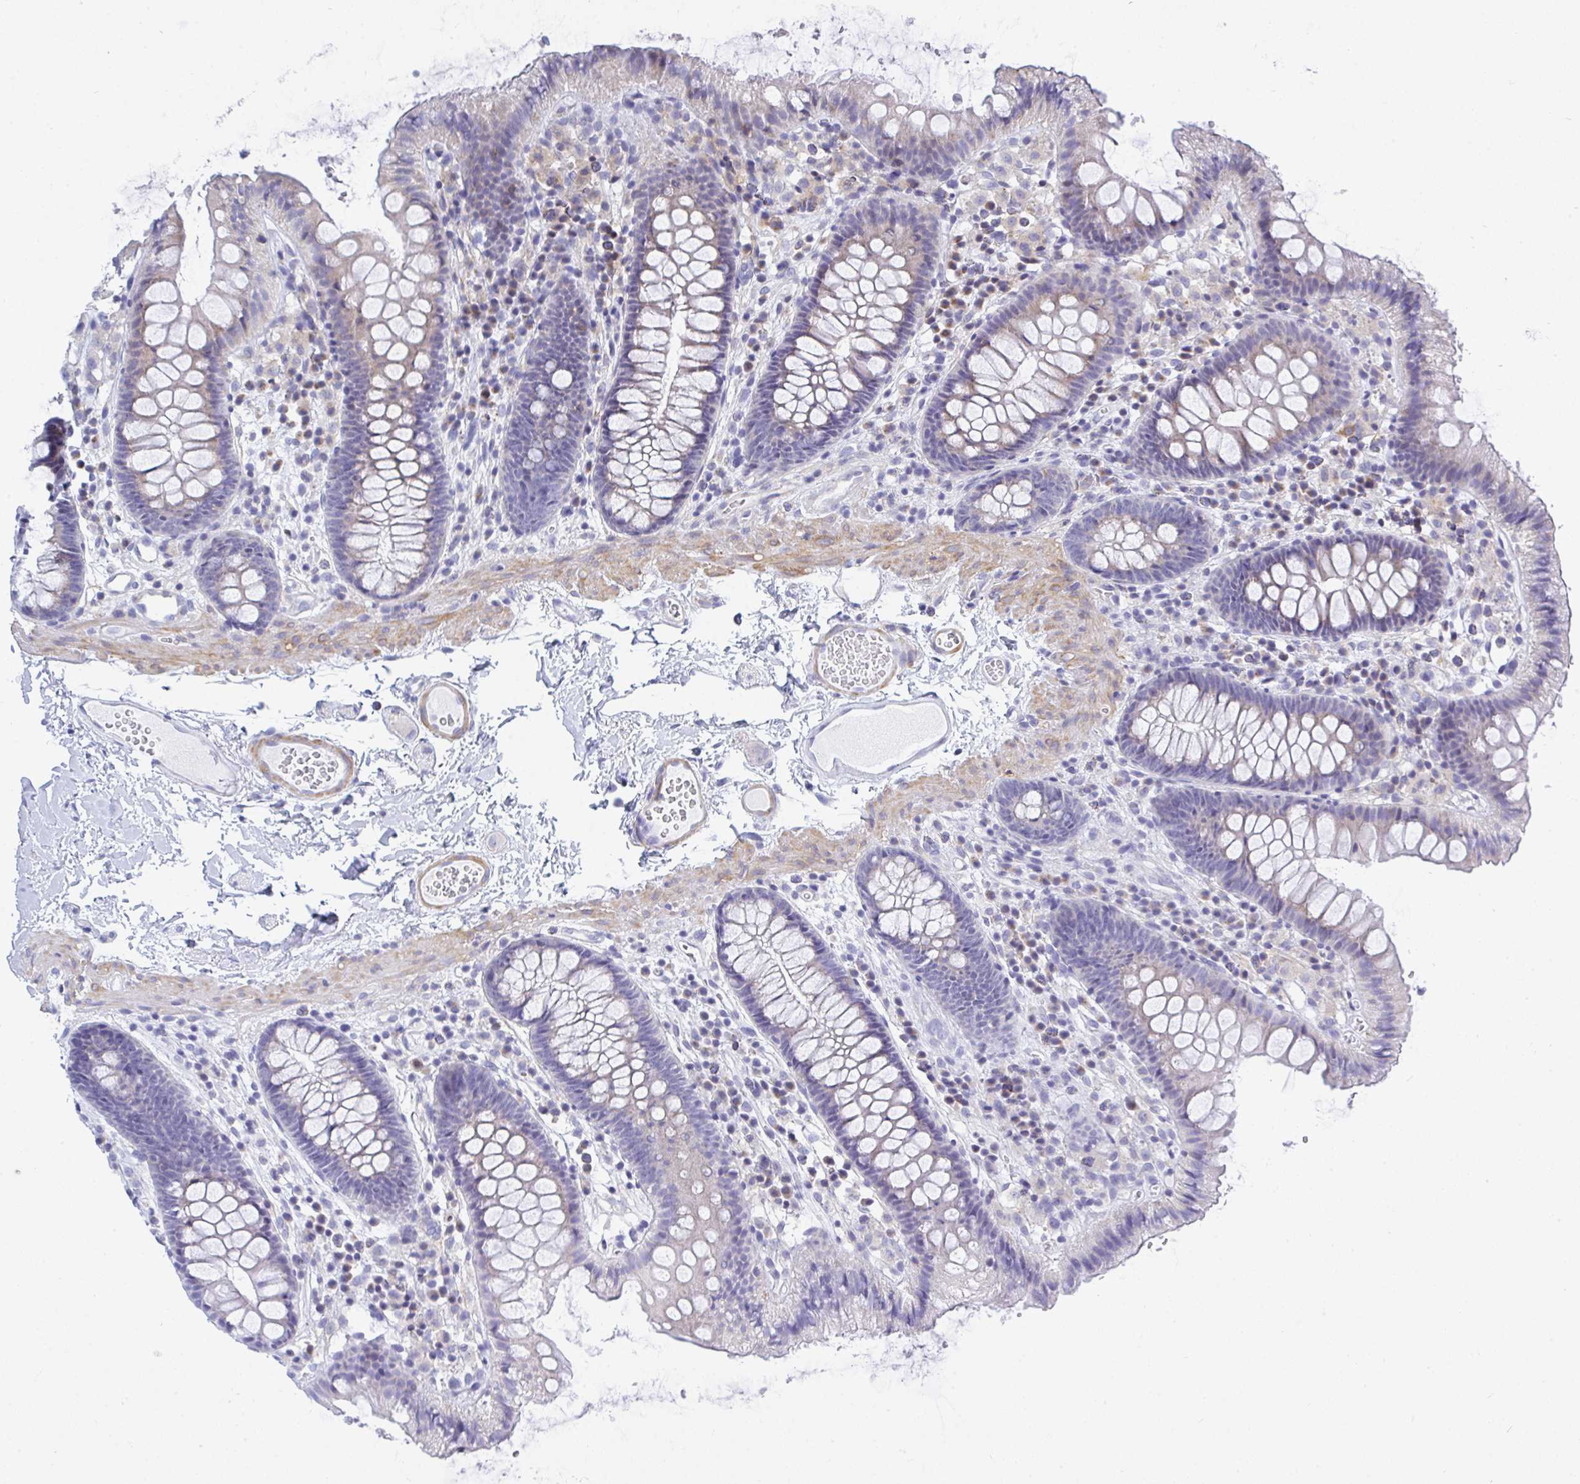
{"staining": {"intensity": "weak", "quantity": "<25%", "location": "cytoplasmic/membranous"}, "tissue": "colon", "cell_type": "Endothelial cells", "image_type": "normal", "snomed": [{"axis": "morphology", "description": "Normal tissue, NOS"}, {"axis": "topography", "description": "Colon"}], "caption": "Immunohistochemical staining of unremarkable human colon displays no significant staining in endothelial cells.", "gene": "FRMD3", "patient": {"sex": "male", "age": 84}}